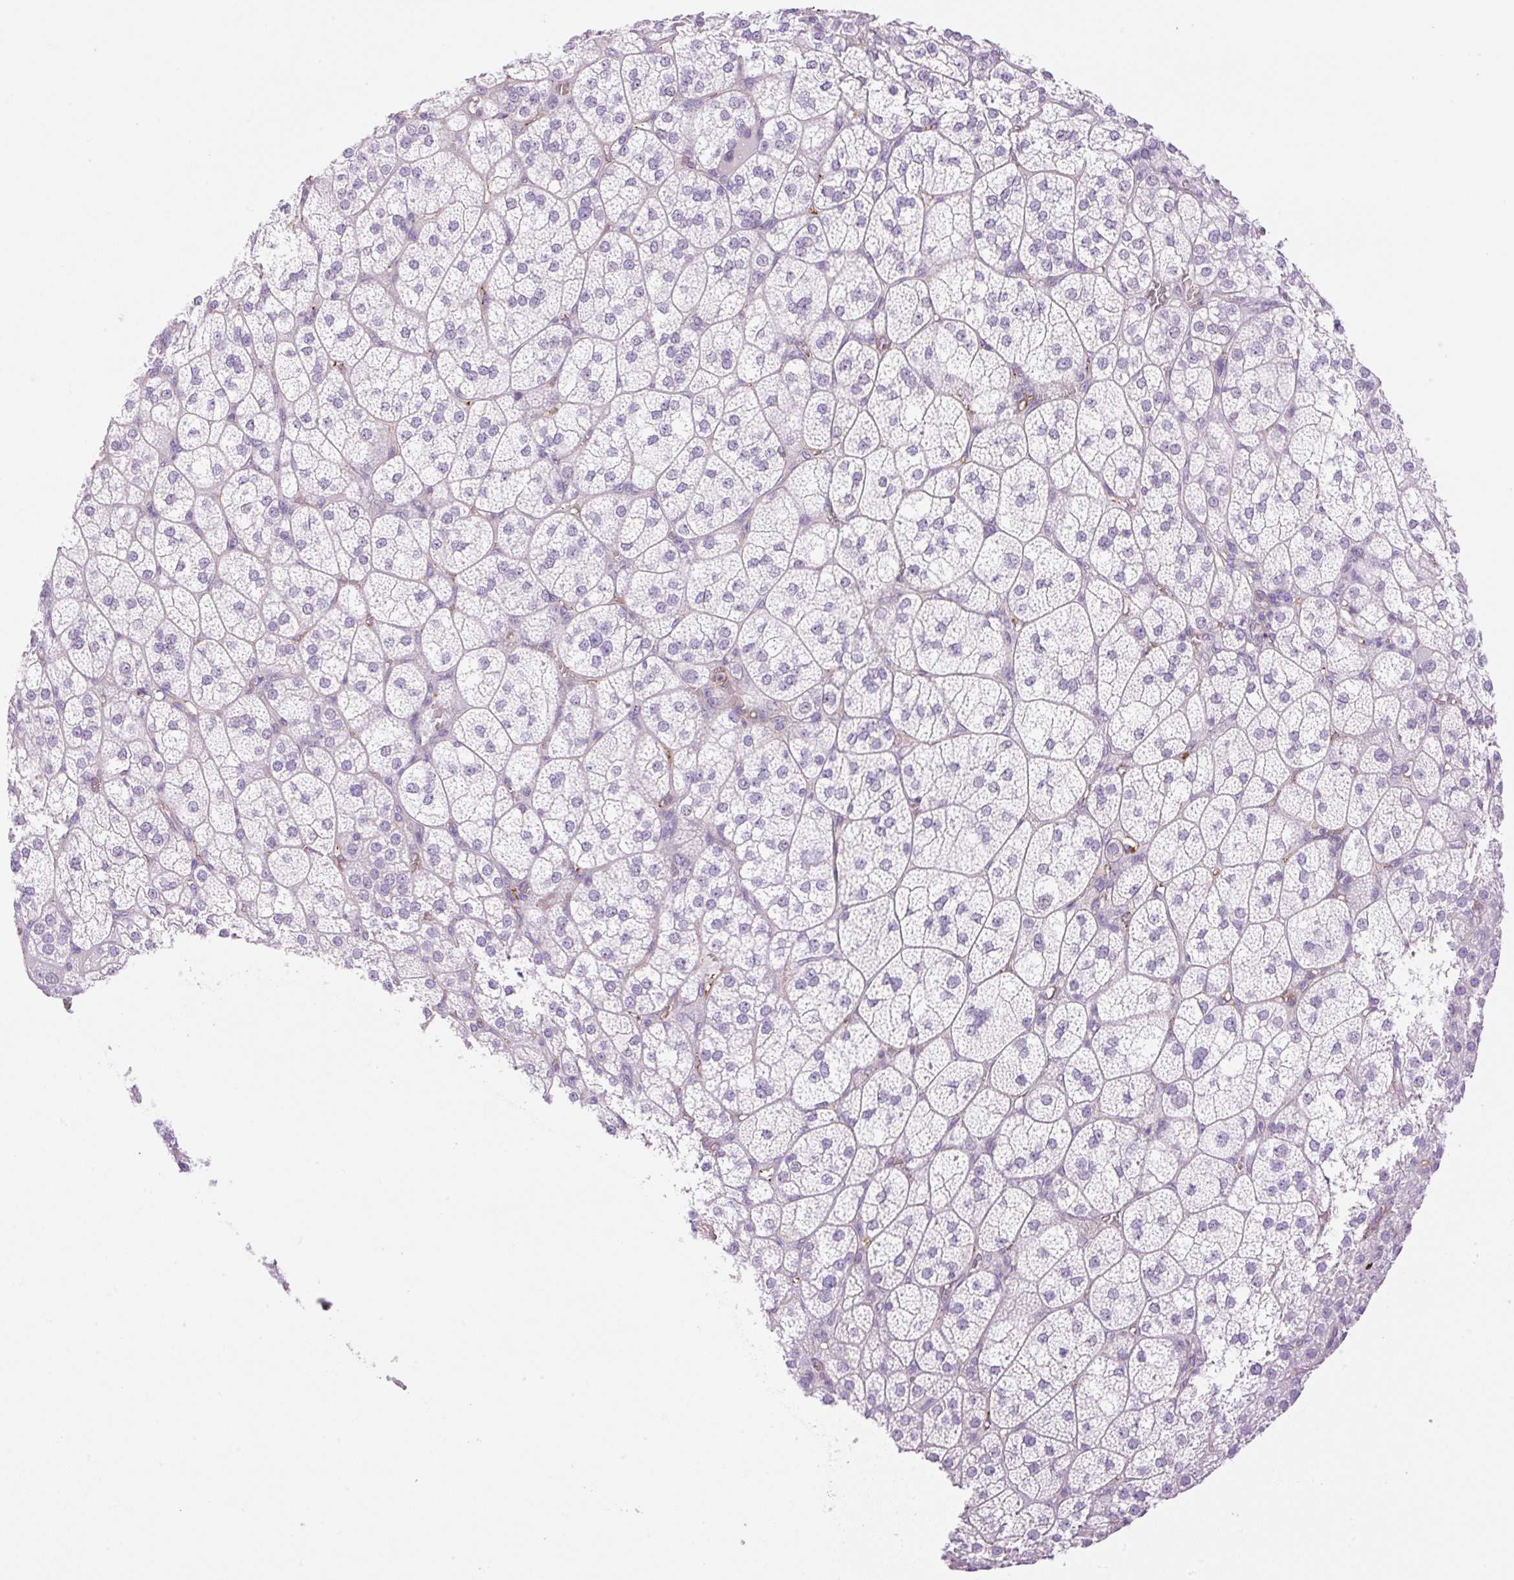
{"staining": {"intensity": "negative", "quantity": "none", "location": "none"}, "tissue": "adrenal gland", "cell_type": "Glandular cells", "image_type": "normal", "snomed": [{"axis": "morphology", "description": "Normal tissue, NOS"}, {"axis": "topography", "description": "Adrenal gland"}], "caption": "Immunohistochemistry photomicrograph of benign adrenal gland stained for a protein (brown), which demonstrates no expression in glandular cells.", "gene": "EHD1", "patient": {"sex": "female", "age": 60}}